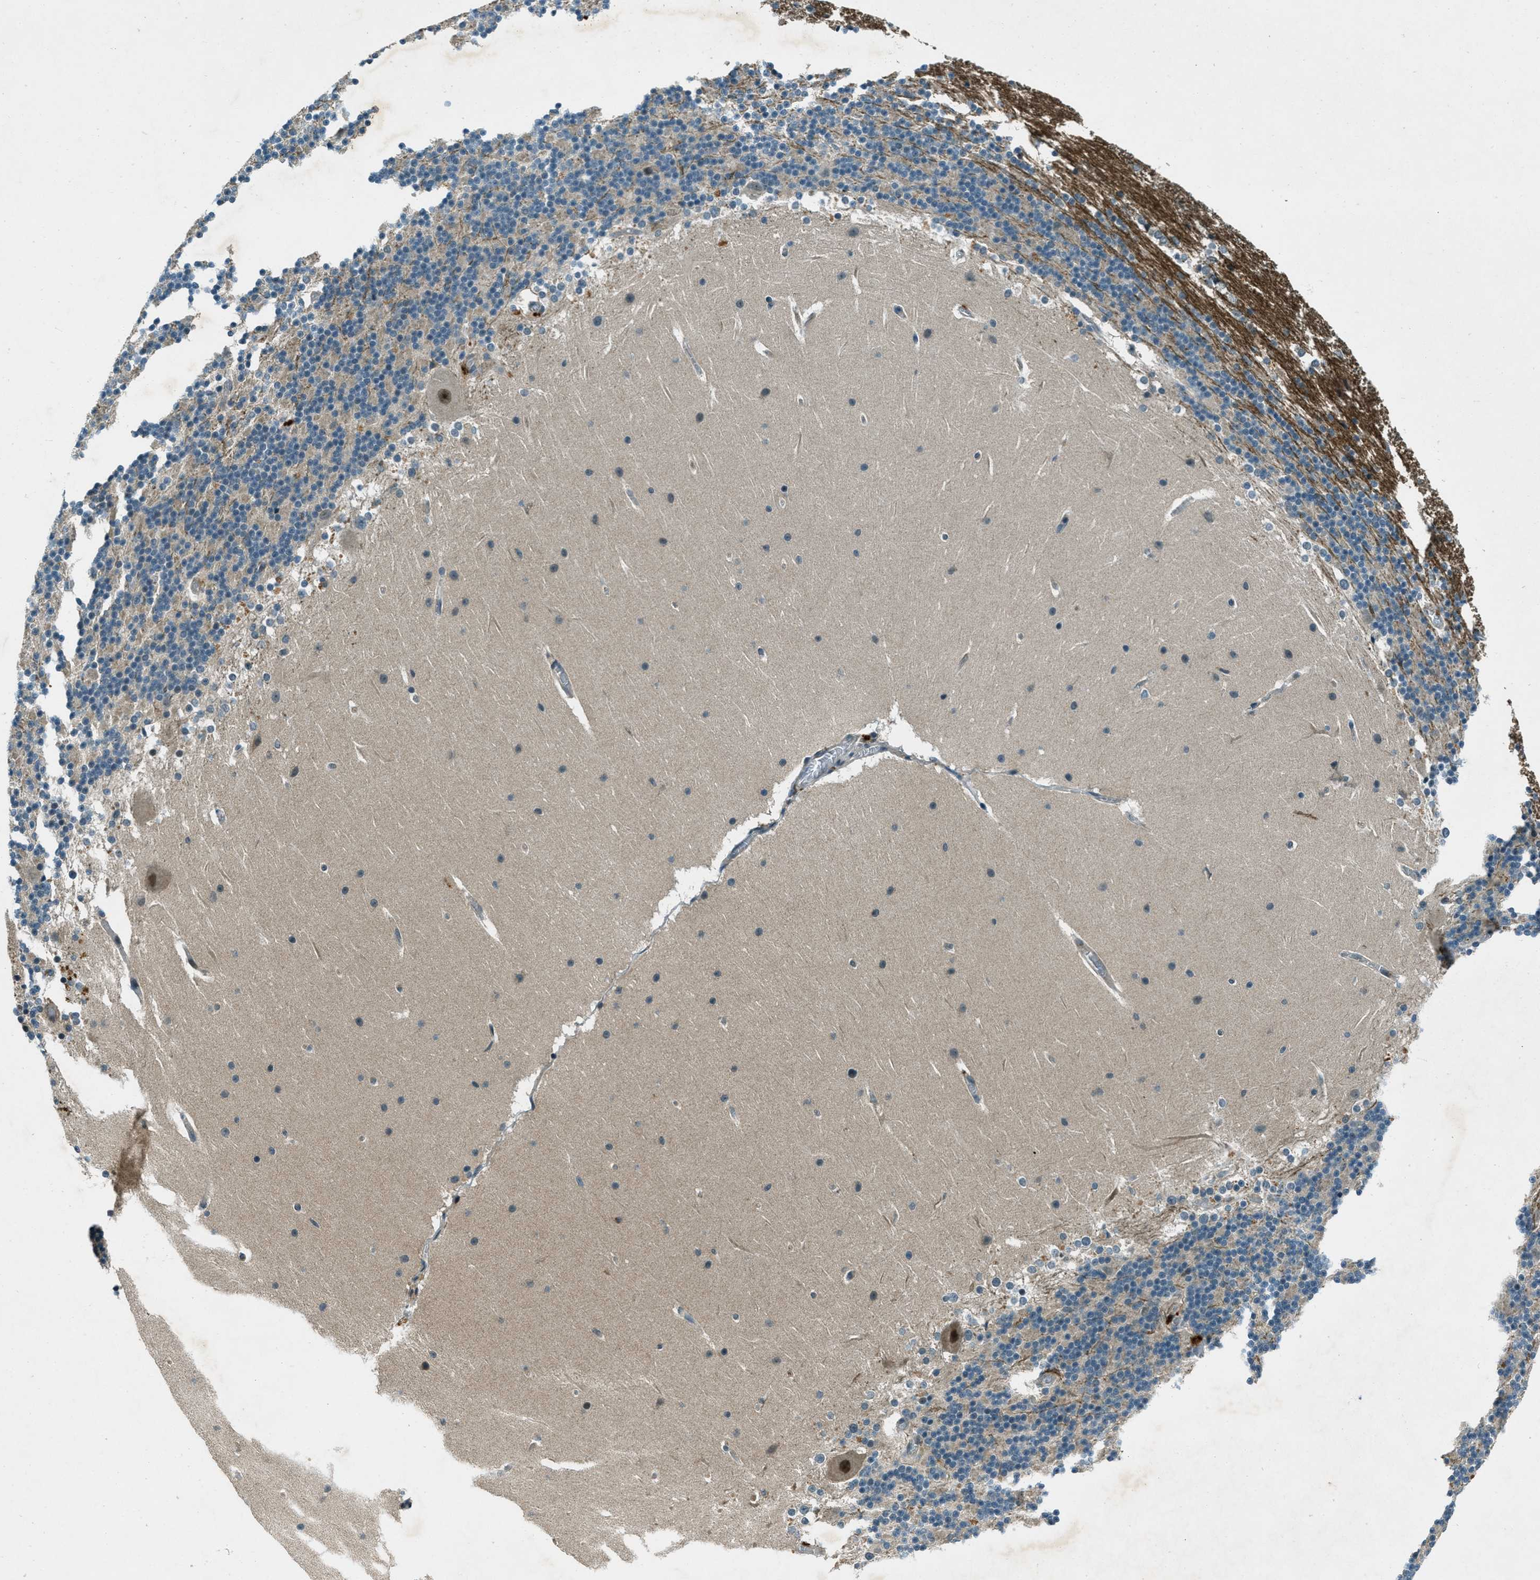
{"staining": {"intensity": "moderate", "quantity": "<25%", "location": "cytoplasmic/membranous"}, "tissue": "cerebellum", "cell_type": "Cells in granular layer", "image_type": "normal", "snomed": [{"axis": "morphology", "description": "Normal tissue, NOS"}, {"axis": "topography", "description": "Cerebellum"}], "caption": "Protein staining of benign cerebellum displays moderate cytoplasmic/membranous expression in approximately <25% of cells in granular layer.", "gene": "STK11", "patient": {"sex": "female", "age": 19}}